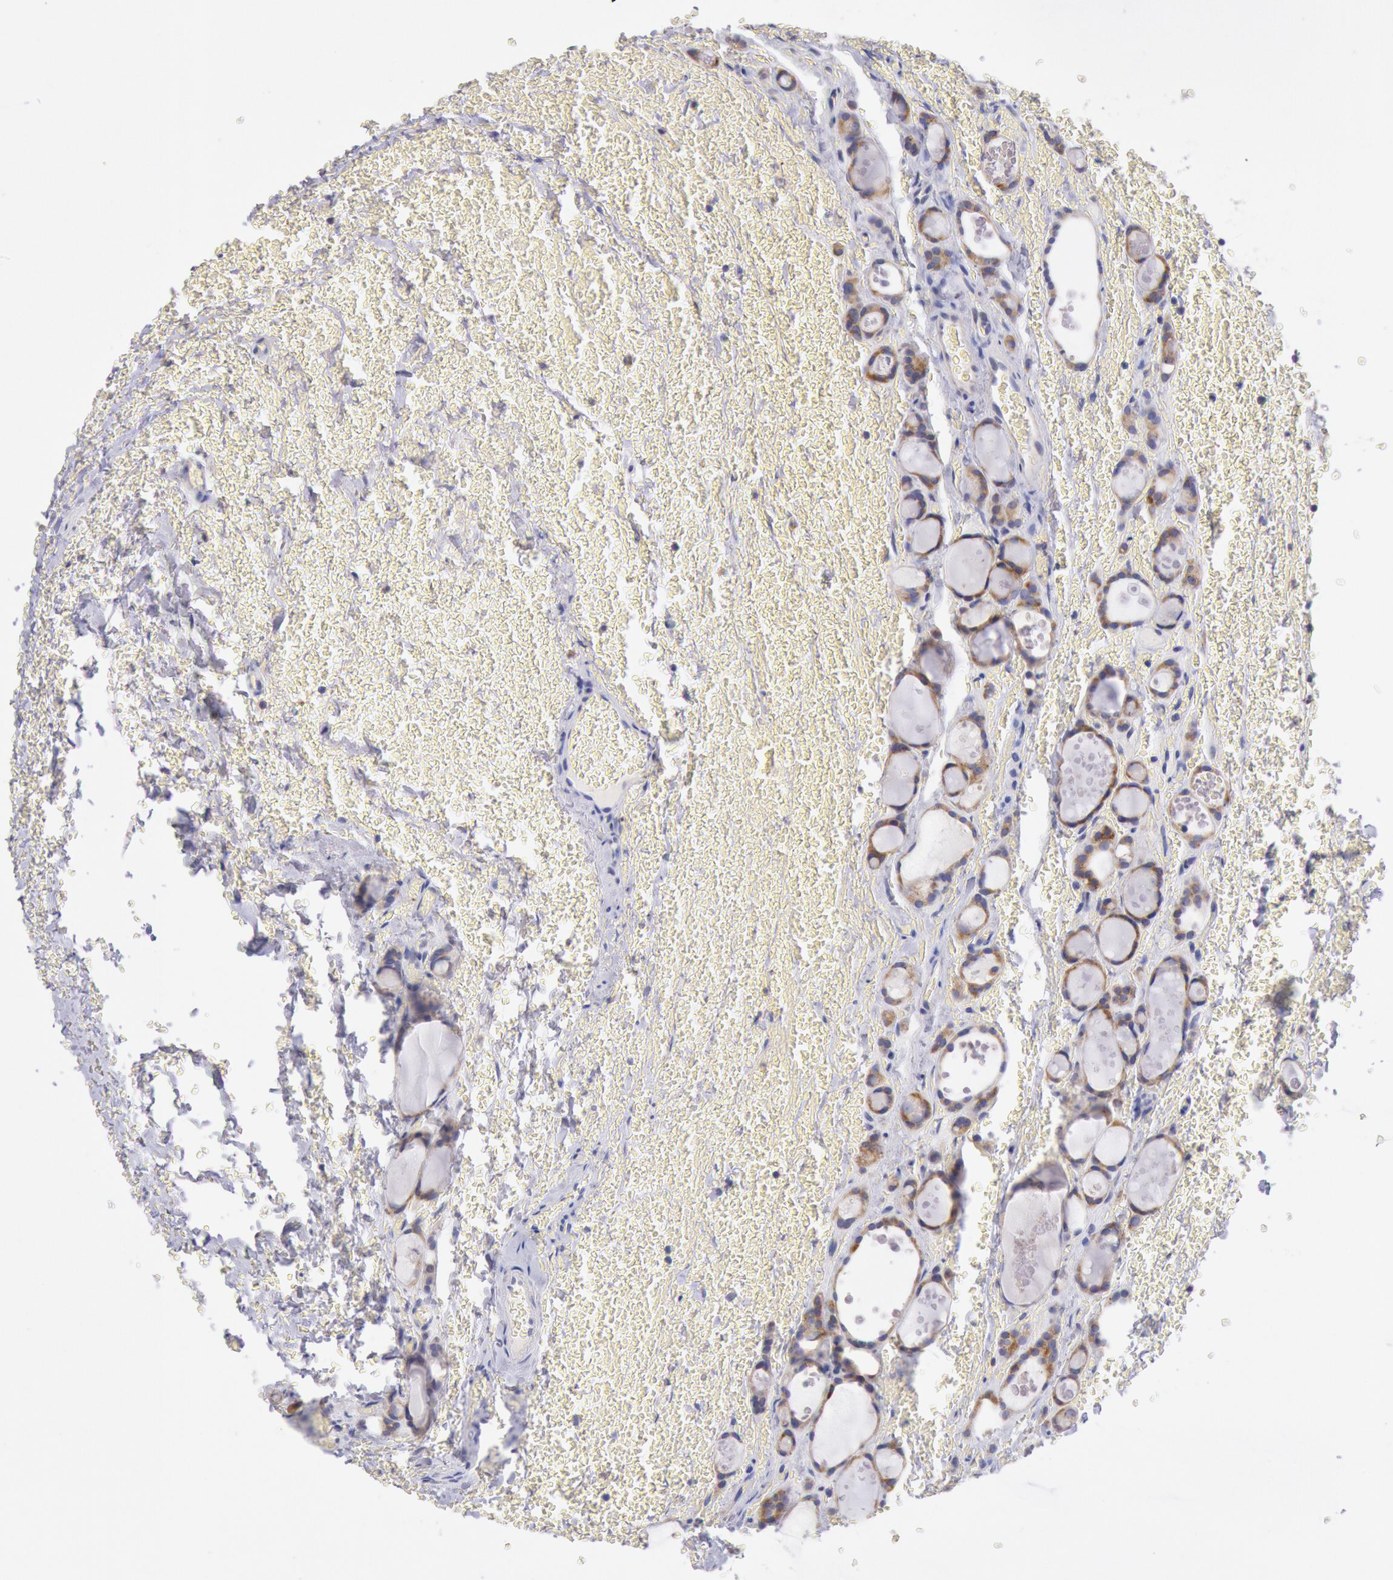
{"staining": {"intensity": "moderate", "quantity": ">75%", "location": "cytoplasmic/membranous"}, "tissue": "thyroid cancer", "cell_type": "Tumor cells", "image_type": "cancer", "snomed": [{"axis": "morphology", "description": "Follicular adenoma carcinoma, NOS"}, {"axis": "topography", "description": "Thyroid gland"}], "caption": "Protein expression analysis of human thyroid cancer reveals moderate cytoplasmic/membranous staining in about >75% of tumor cells.", "gene": "GAL3ST1", "patient": {"sex": "female", "age": 71}}